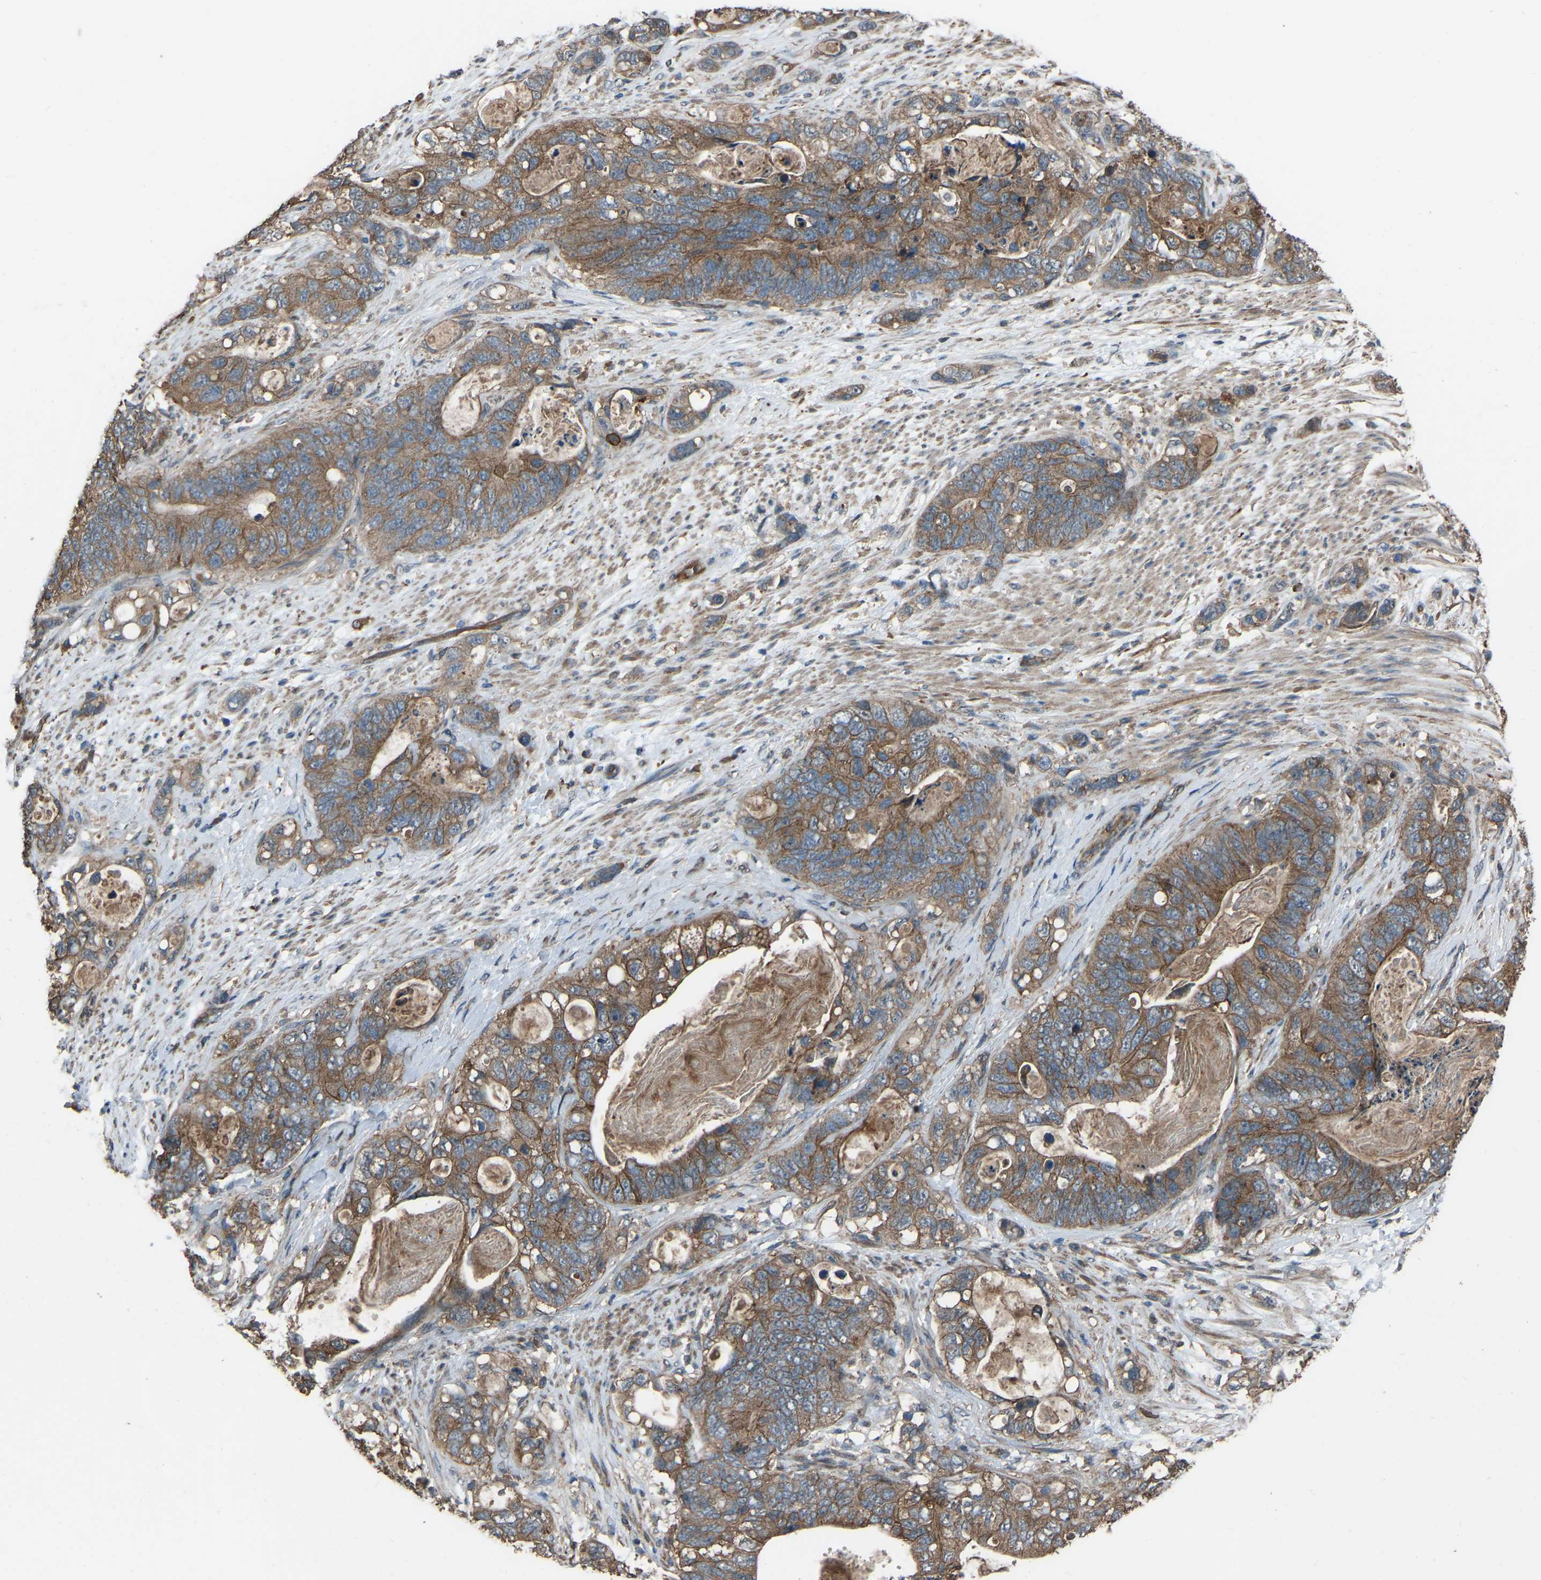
{"staining": {"intensity": "moderate", "quantity": ">75%", "location": "cytoplasmic/membranous"}, "tissue": "stomach cancer", "cell_type": "Tumor cells", "image_type": "cancer", "snomed": [{"axis": "morphology", "description": "Normal tissue, NOS"}, {"axis": "morphology", "description": "Adenocarcinoma, NOS"}, {"axis": "topography", "description": "Stomach"}], "caption": "Immunohistochemical staining of human adenocarcinoma (stomach) exhibits moderate cytoplasmic/membranous protein staining in about >75% of tumor cells. (Stains: DAB (3,3'-diaminobenzidine) in brown, nuclei in blue, Microscopy: brightfield microscopy at high magnification).", "gene": "SLC4A2", "patient": {"sex": "female", "age": 89}}